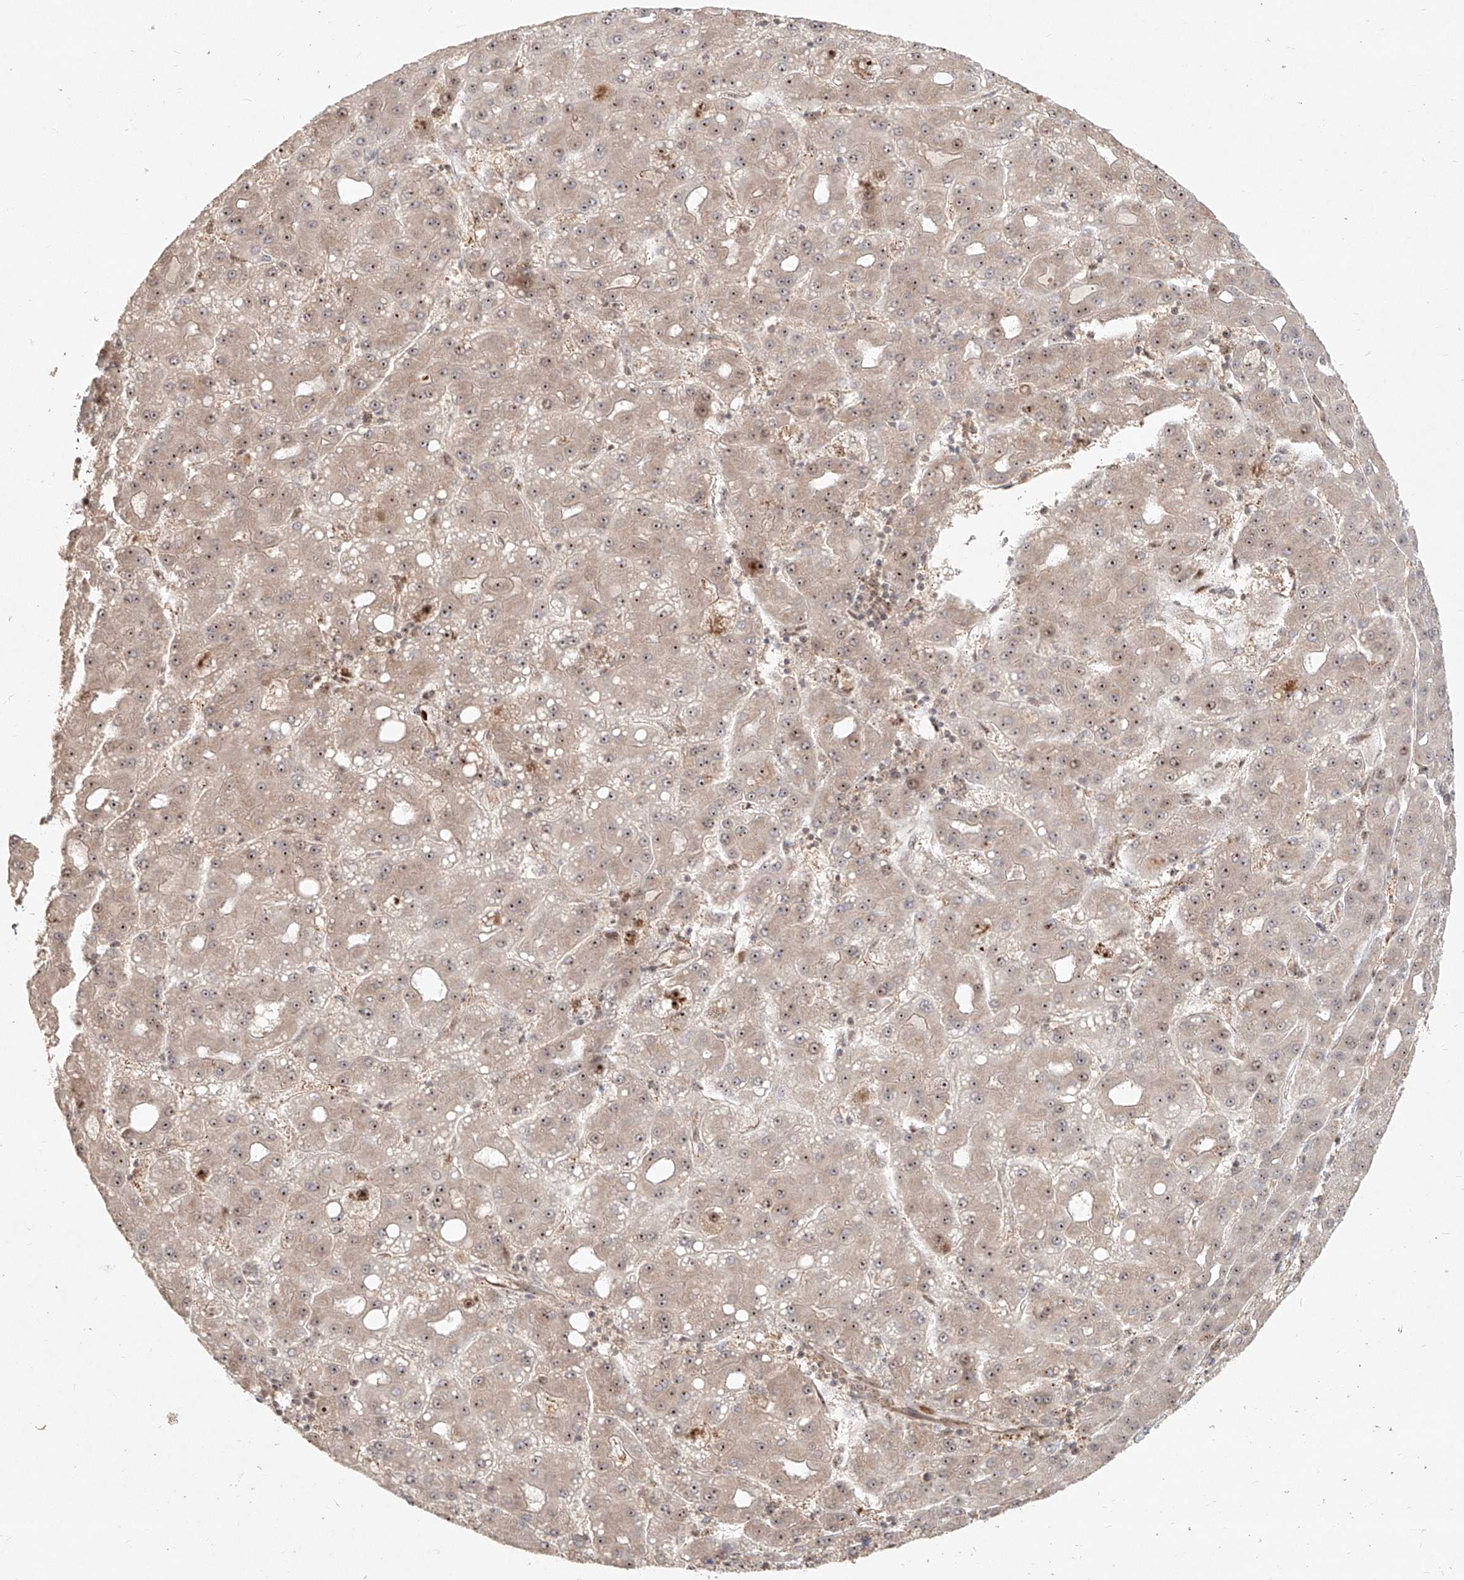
{"staining": {"intensity": "weak", "quantity": ">75%", "location": "cytoplasmic/membranous,nuclear"}, "tissue": "liver cancer", "cell_type": "Tumor cells", "image_type": "cancer", "snomed": [{"axis": "morphology", "description": "Carcinoma, Hepatocellular, NOS"}, {"axis": "topography", "description": "Liver"}], "caption": "DAB (3,3'-diaminobenzidine) immunohistochemical staining of human liver cancer reveals weak cytoplasmic/membranous and nuclear protein positivity in approximately >75% of tumor cells.", "gene": "BYSL", "patient": {"sex": "male", "age": 65}}